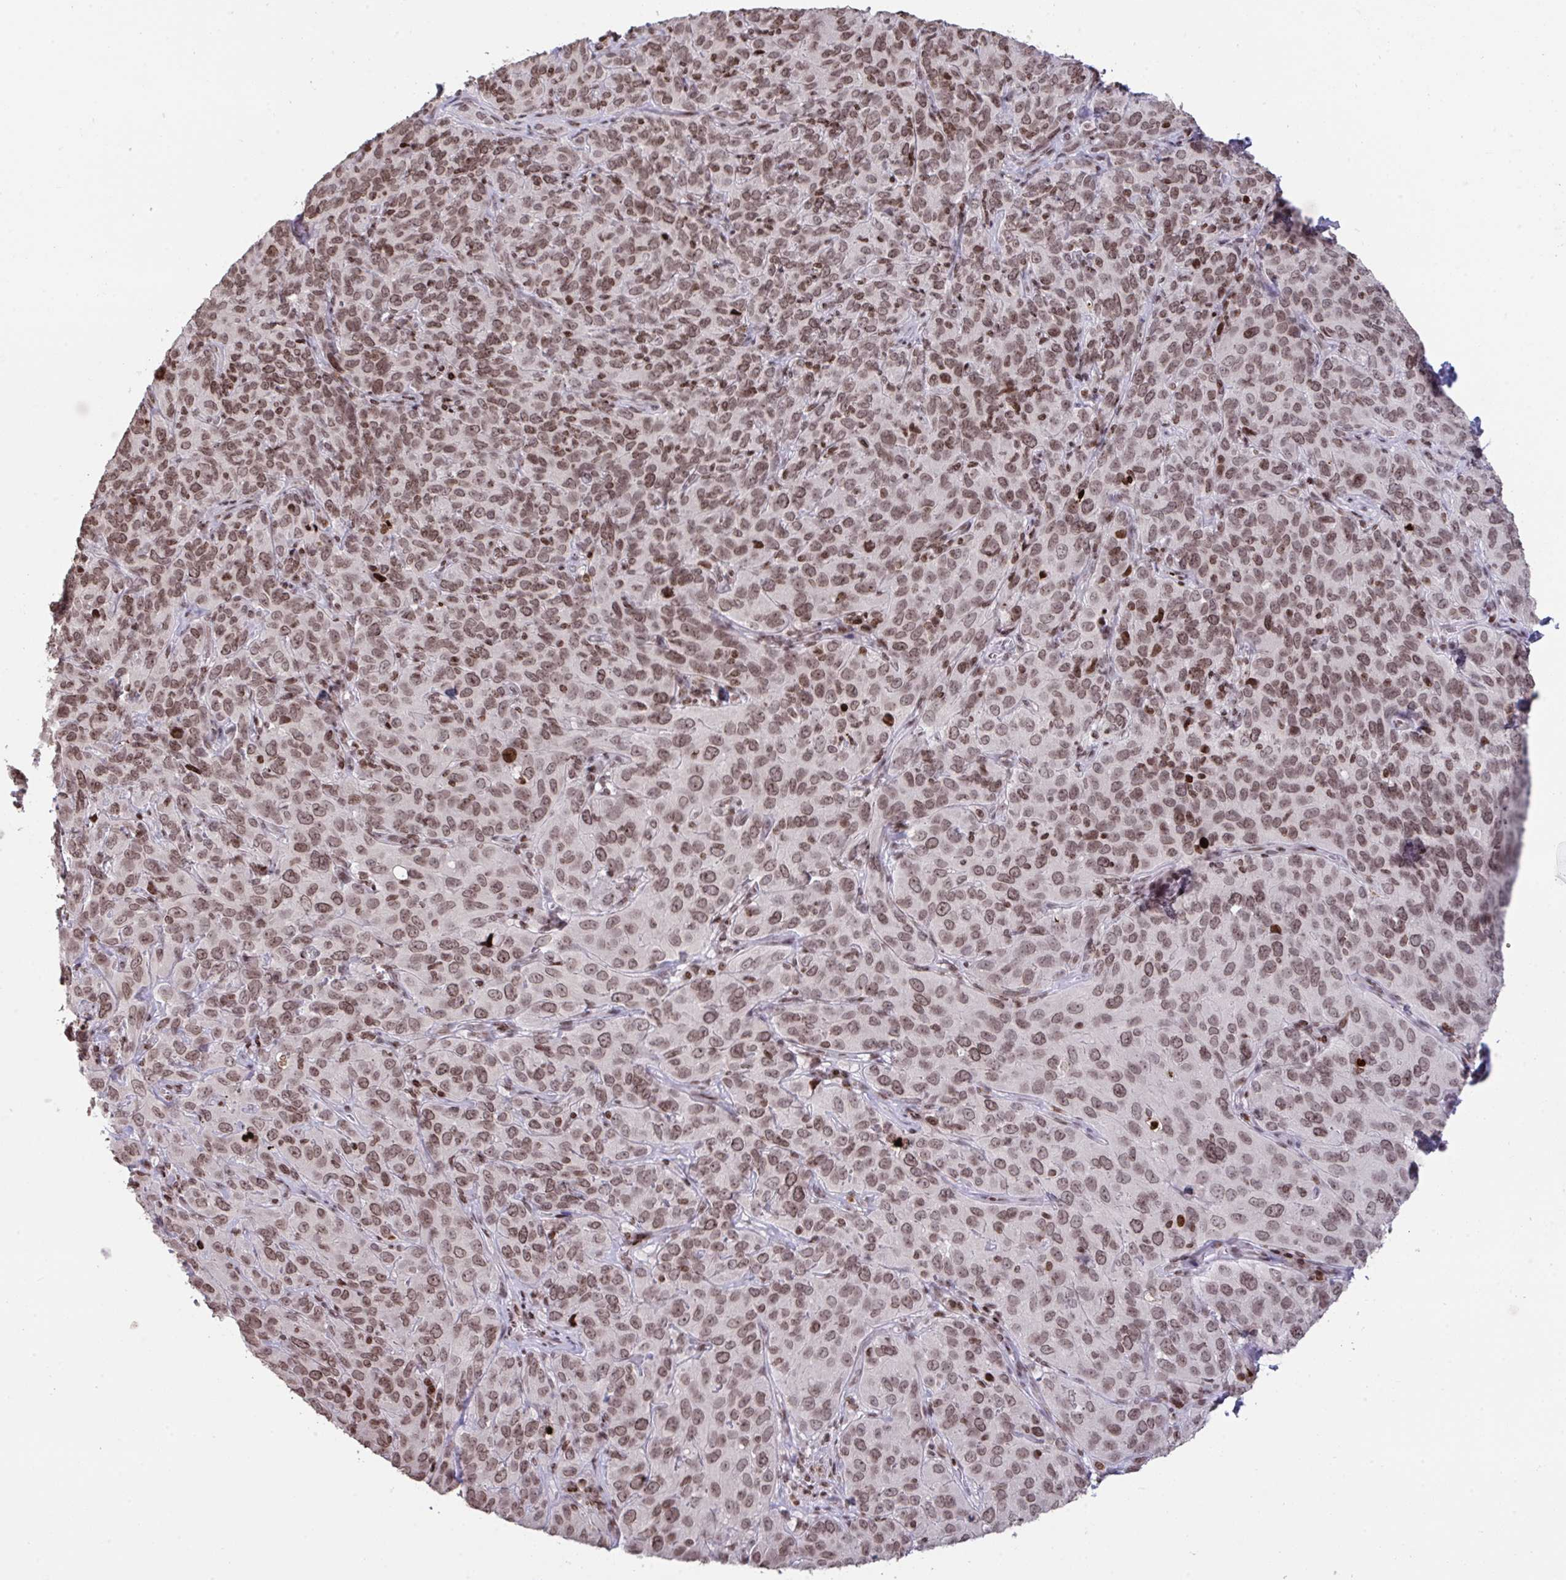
{"staining": {"intensity": "moderate", "quantity": ">75%", "location": "nuclear"}, "tissue": "cervical cancer", "cell_type": "Tumor cells", "image_type": "cancer", "snomed": [{"axis": "morphology", "description": "Squamous cell carcinoma, NOS"}, {"axis": "topography", "description": "Cervix"}], "caption": "This photomicrograph reveals cervical cancer stained with immunohistochemistry (IHC) to label a protein in brown. The nuclear of tumor cells show moderate positivity for the protein. Nuclei are counter-stained blue.", "gene": "NIP7", "patient": {"sex": "female", "age": 51}}